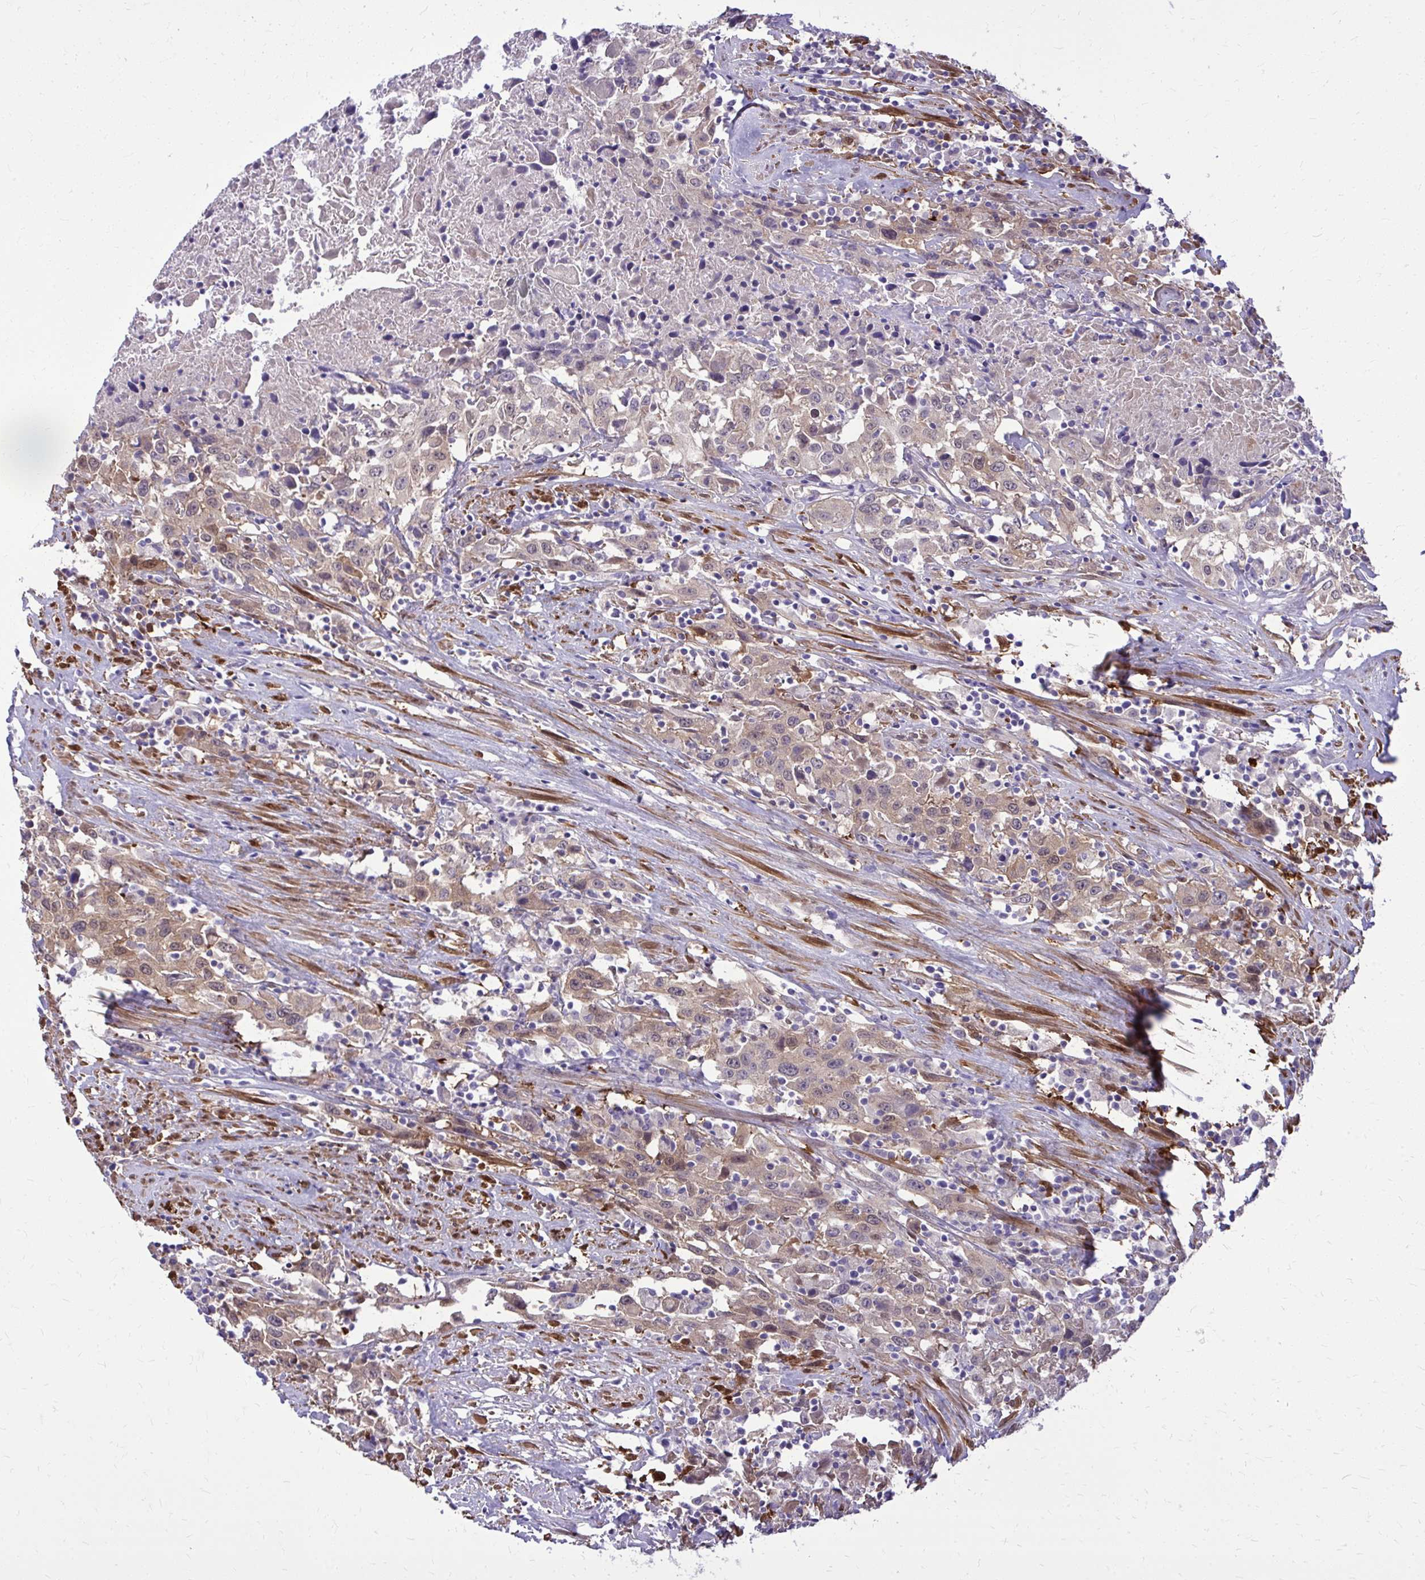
{"staining": {"intensity": "weak", "quantity": ">75%", "location": "cytoplasmic/membranous"}, "tissue": "urothelial cancer", "cell_type": "Tumor cells", "image_type": "cancer", "snomed": [{"axis": "morphology", "description": "Urothelial carcinoma, High grade"}, {"axis": "topography", "description": "Urinary bladder"}], "caption": "Tumor cells demonstrate weak cytoplasmic/membranous staining in about >75% of cells in urothelial carcinoma (high-grade).", "gene": "NNMT", "patient": {"sex": "male", "age": 61}}